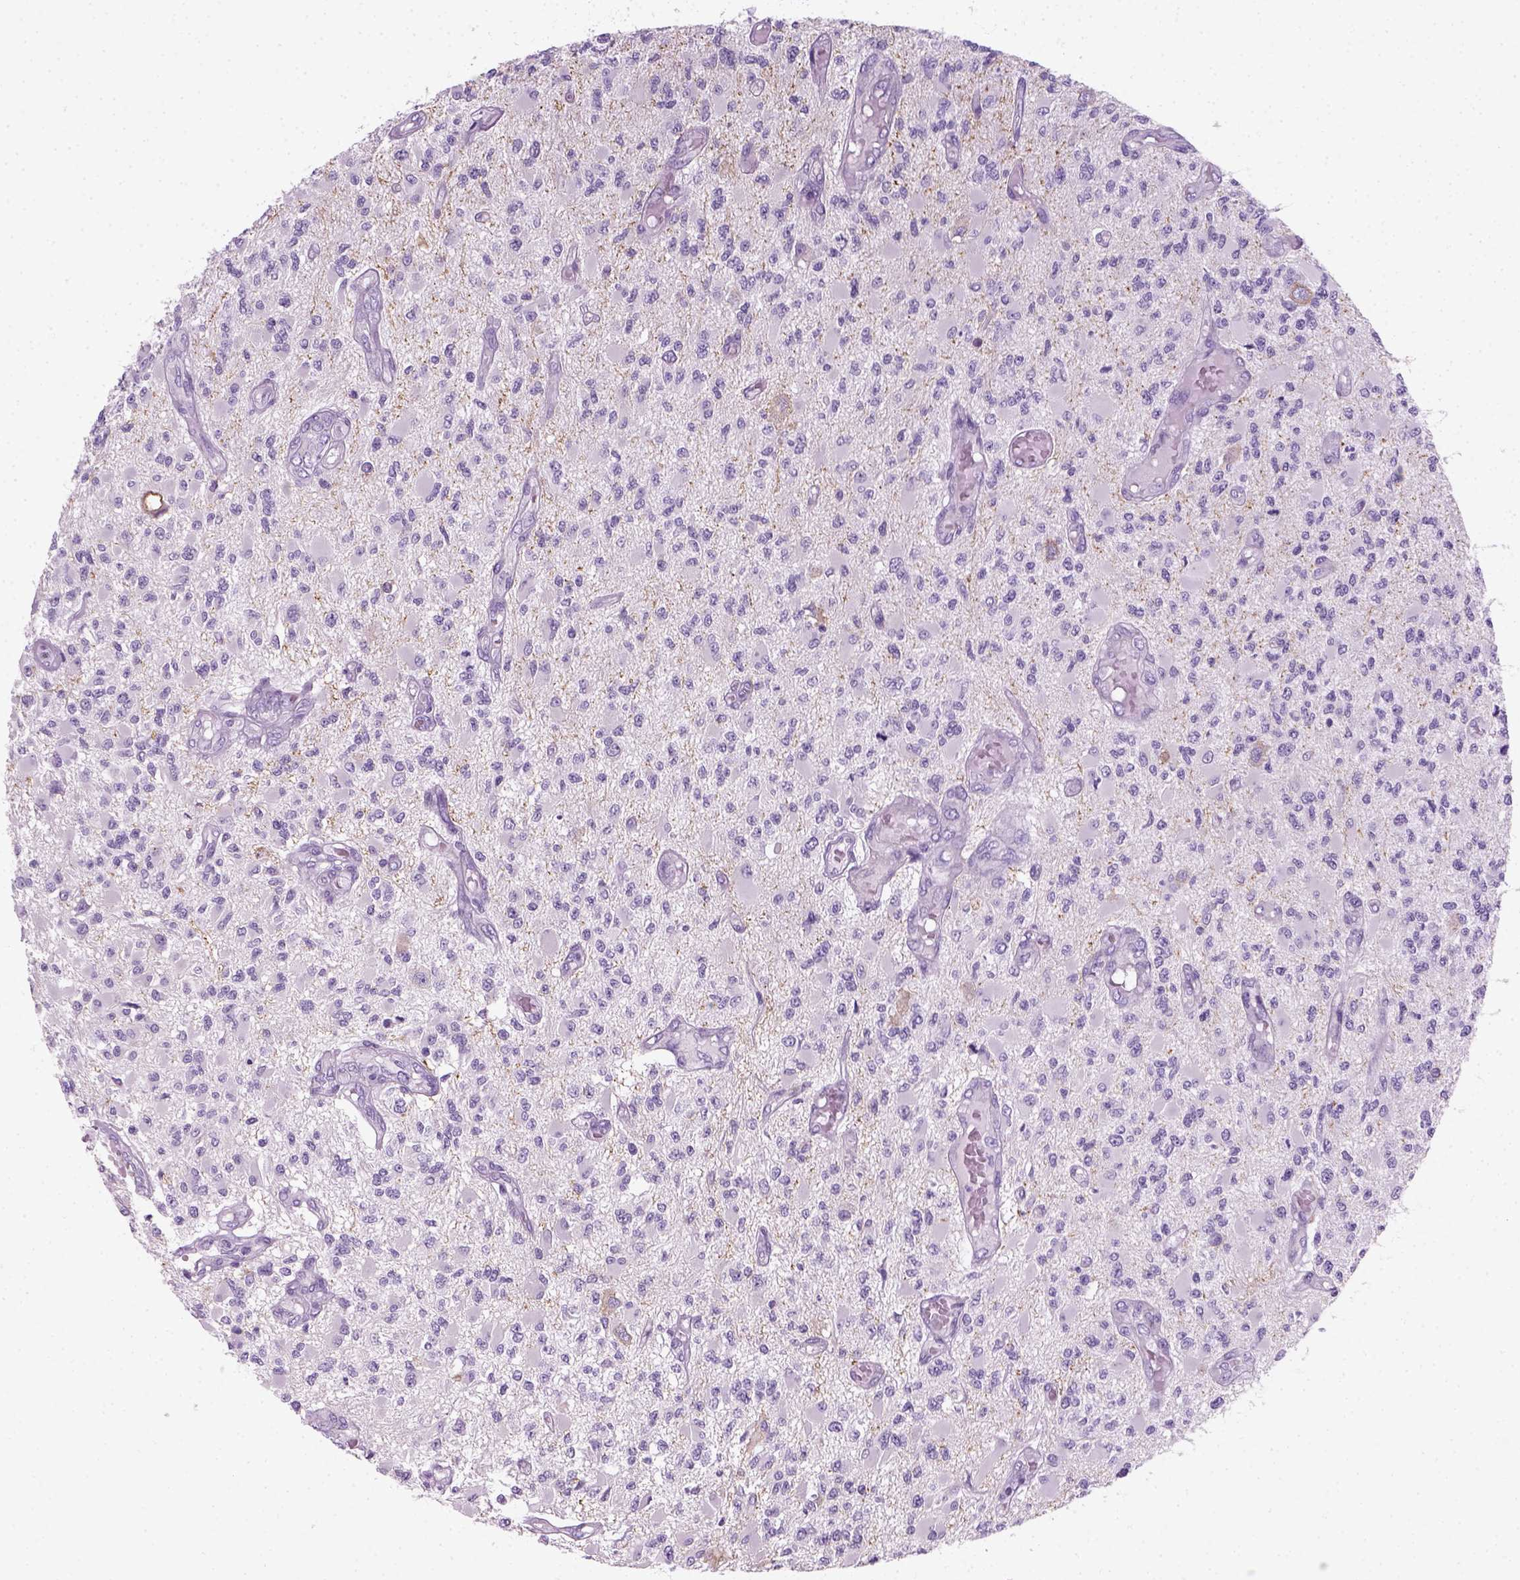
{"staining": {"intensity": "negative", "quantity": "none", "location": "none"}, "tissue": "glioma", "cell_type": "Tumor cells", "image_type": "cancer", "snomed": [{"axis": "morphology", "description": "Glioma, malignant, High grade"}, {"axis": "topography", "description": "Brain"}], "caption": "There is no significant expression in tumor cells of malignant glioma (high-grade).", "gene": "SLC12A5", "patient": {"sex": "female", "age": 63}}